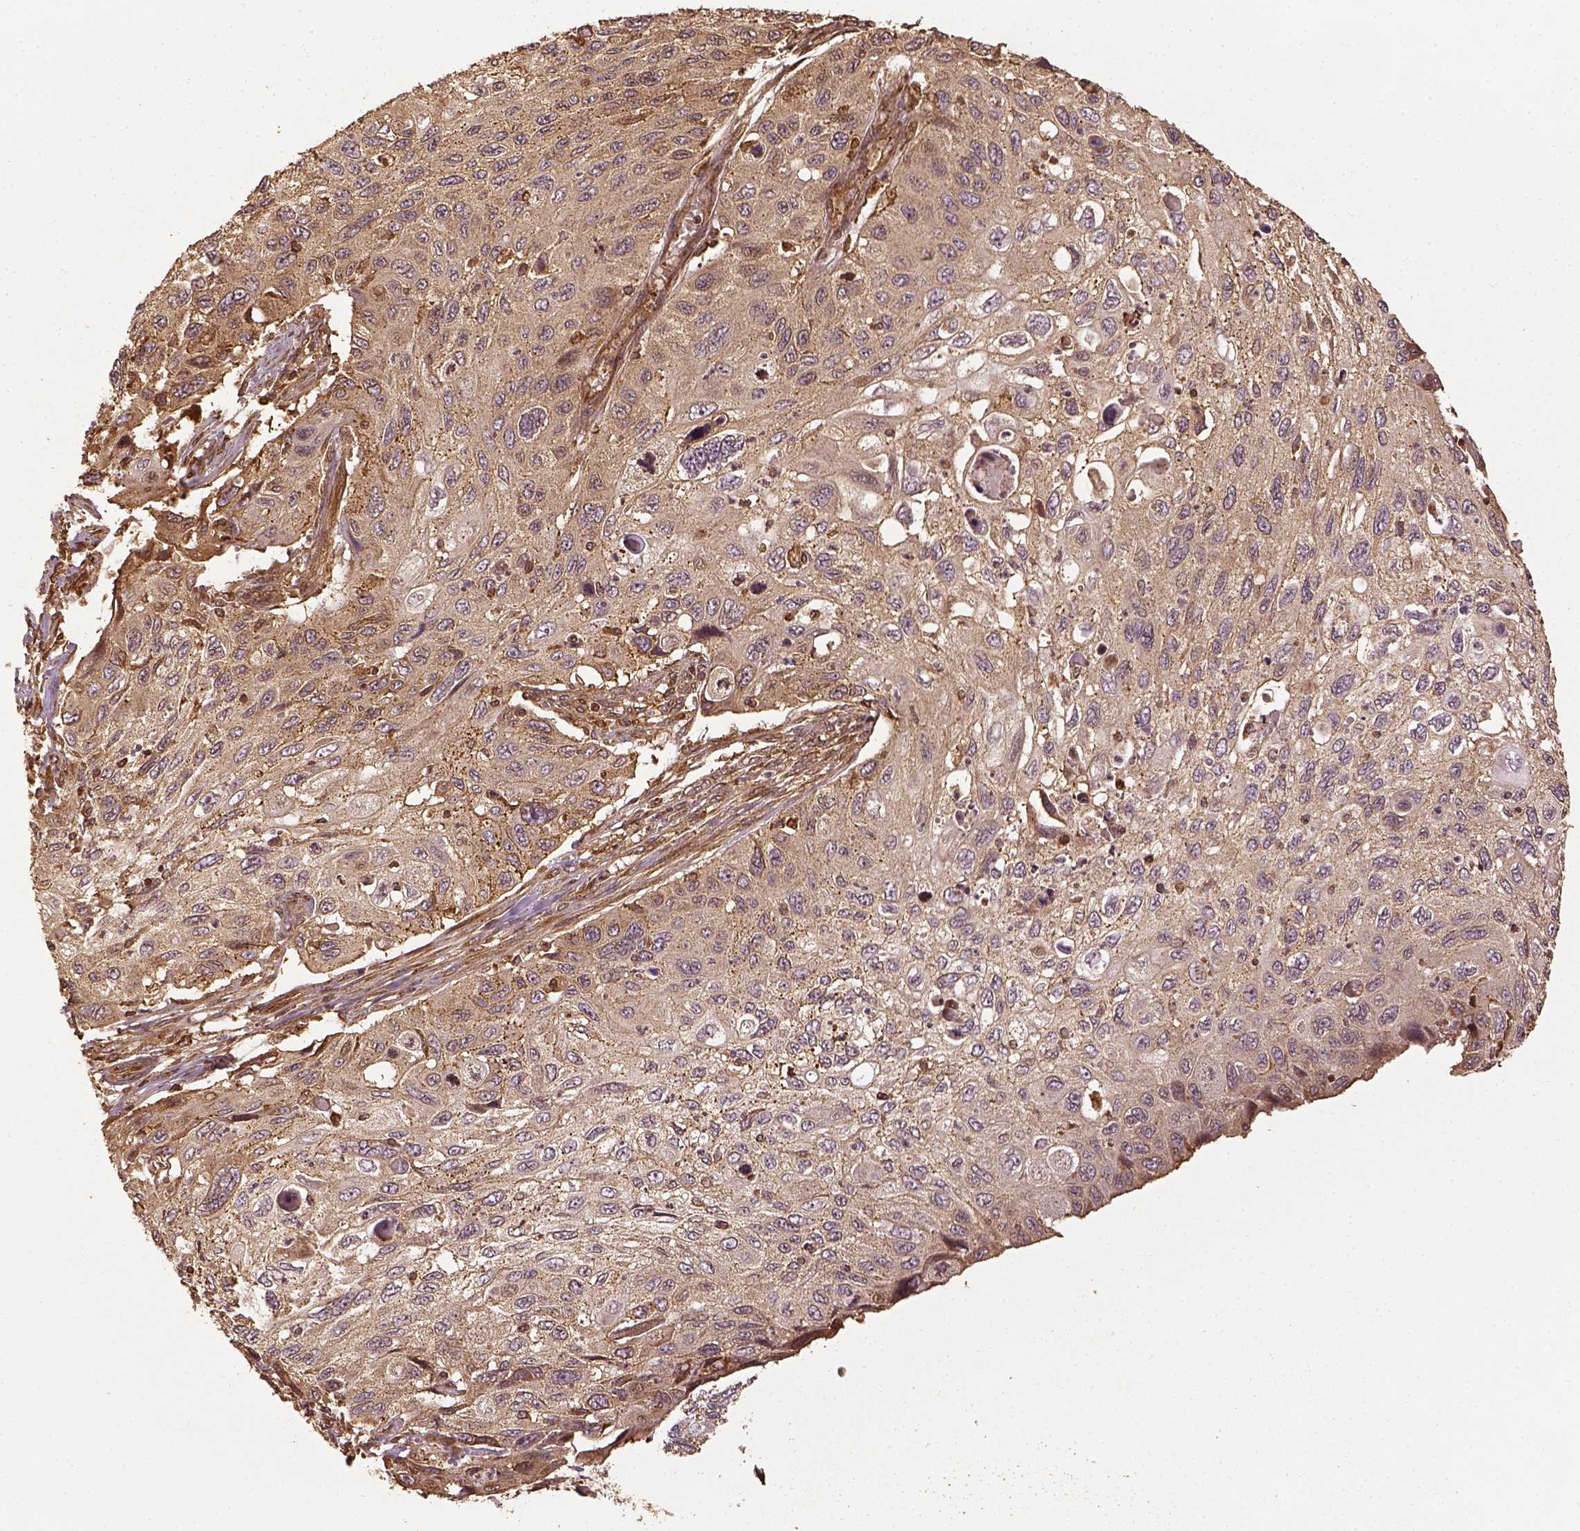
{"staining": {"intensity": "weak", "quantity": ">75%", "location": "cytoplasmic/membranous"}, "tissue": "cervical cancer", "cell_type": "Tumor cells", "image_type": "cancer", "snomed": [{"axis": "morphology", "description": "Squamous cell carcinoma, NOS"}, {"axis": "topography", "description": "Cervix"}], "caption": "Protein analysis of cervical cancer tissue reveals weak cytoplasmic/membranous expression in approximately >75% of tumor cells. The staining was performed using DAB (3,3'-diaminobenzidine), with brown indicating positive protein expression. Nuclei are stained blue with hematoxylin.", "gene": "VEGFA", "patient": {"sex": "female", "age": 70}}